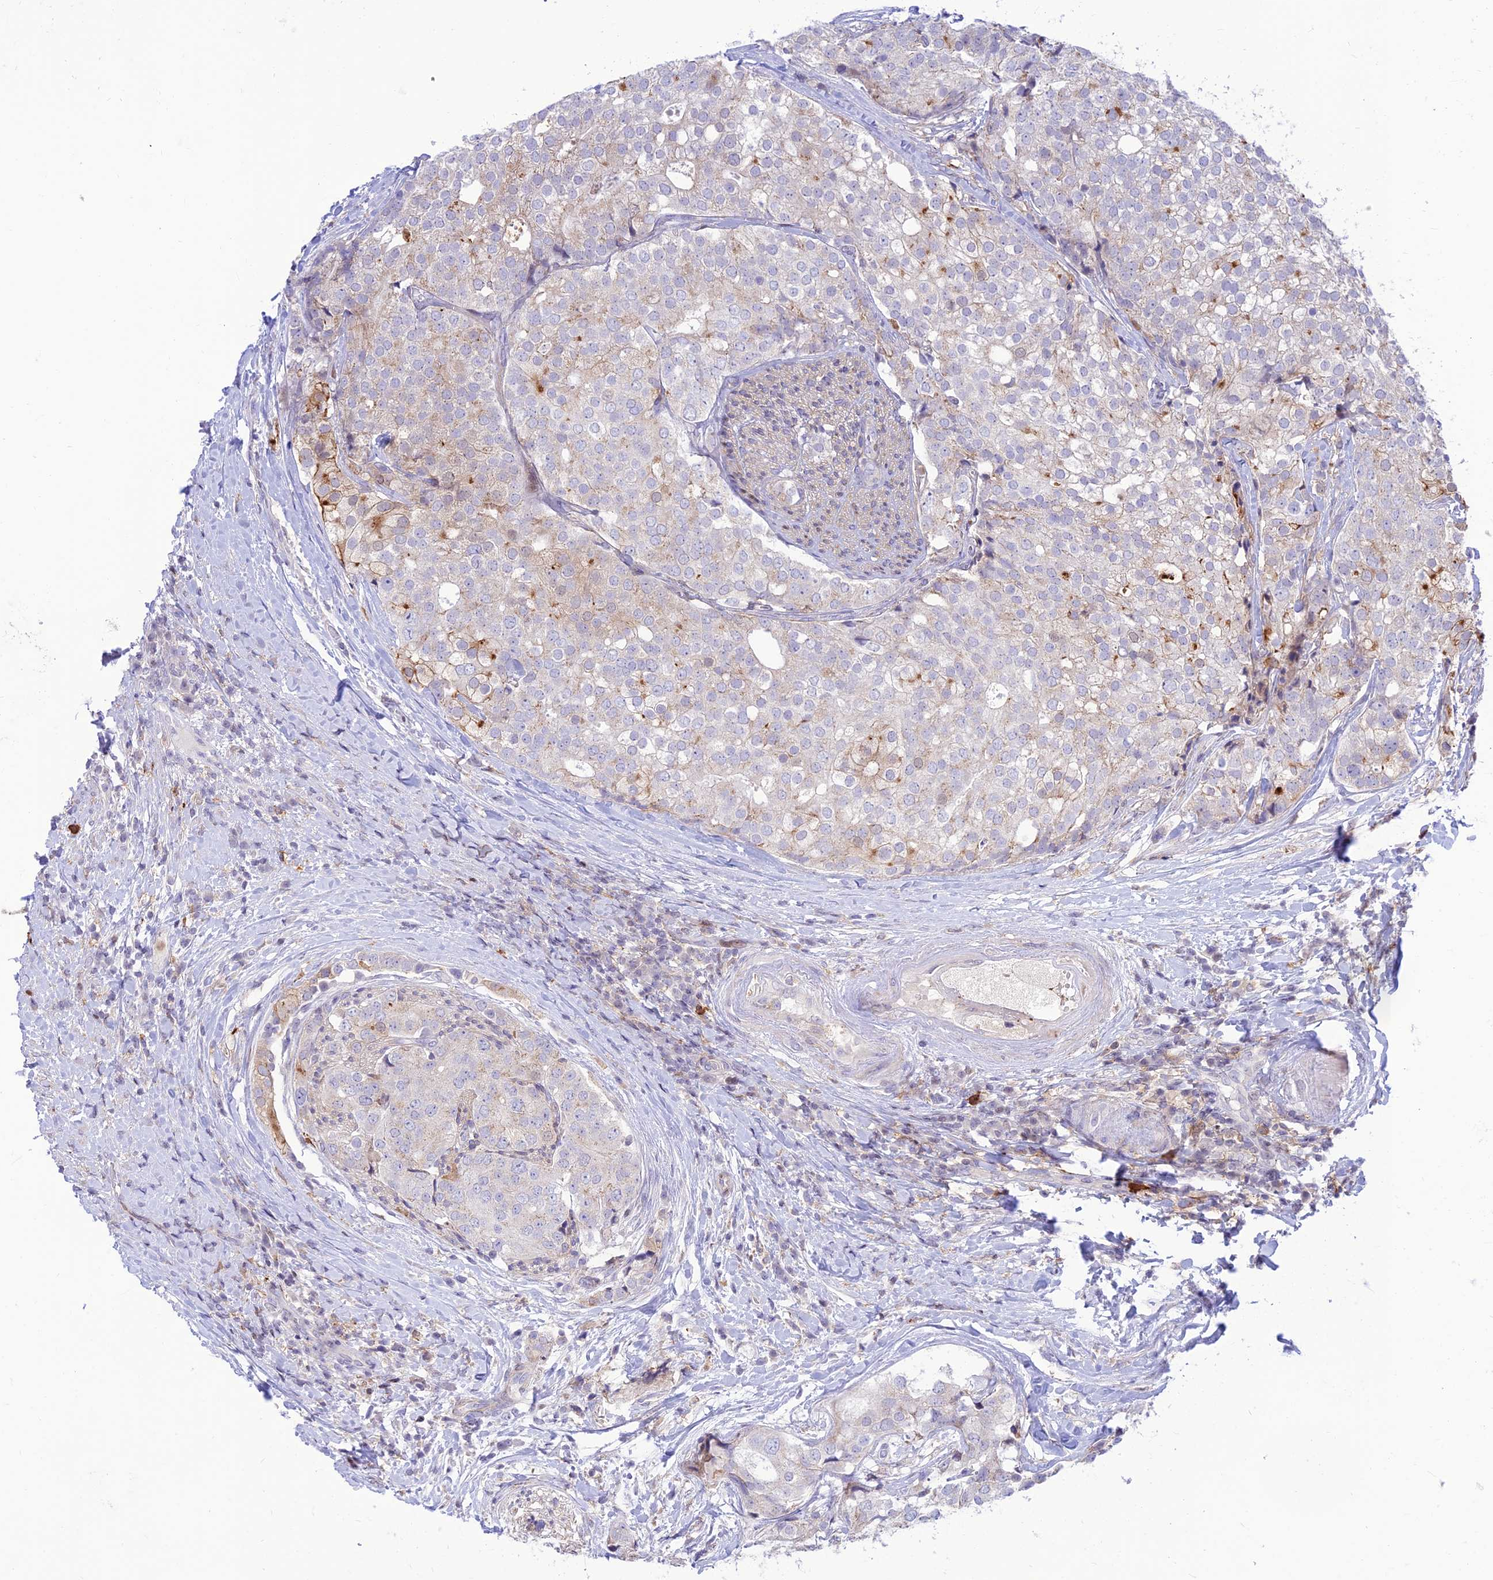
{"staining": {"intensity": "negative", "quantity": "none", "location": "none"}, "tissue": "prostate cancer", "cell_type": "Tumor cells", "image_type": "cancer", "snomed": [{"axis": "morphology", "description": "Adenocarcinoma, High grade"}, {"axis": "topography", "description": "Prostate"}], "caption": "A high-resolution micrograph shows immunohistochemistry staining of adenocarcinoma (high-grade) (prostate), which demonstrates no significant staining in tumor cells. (DAB (3,3'-diaminobenzidine) IHC, high magnification).", "gene": "FAM186B", "patient": {"sex": "male", "age": 49}}